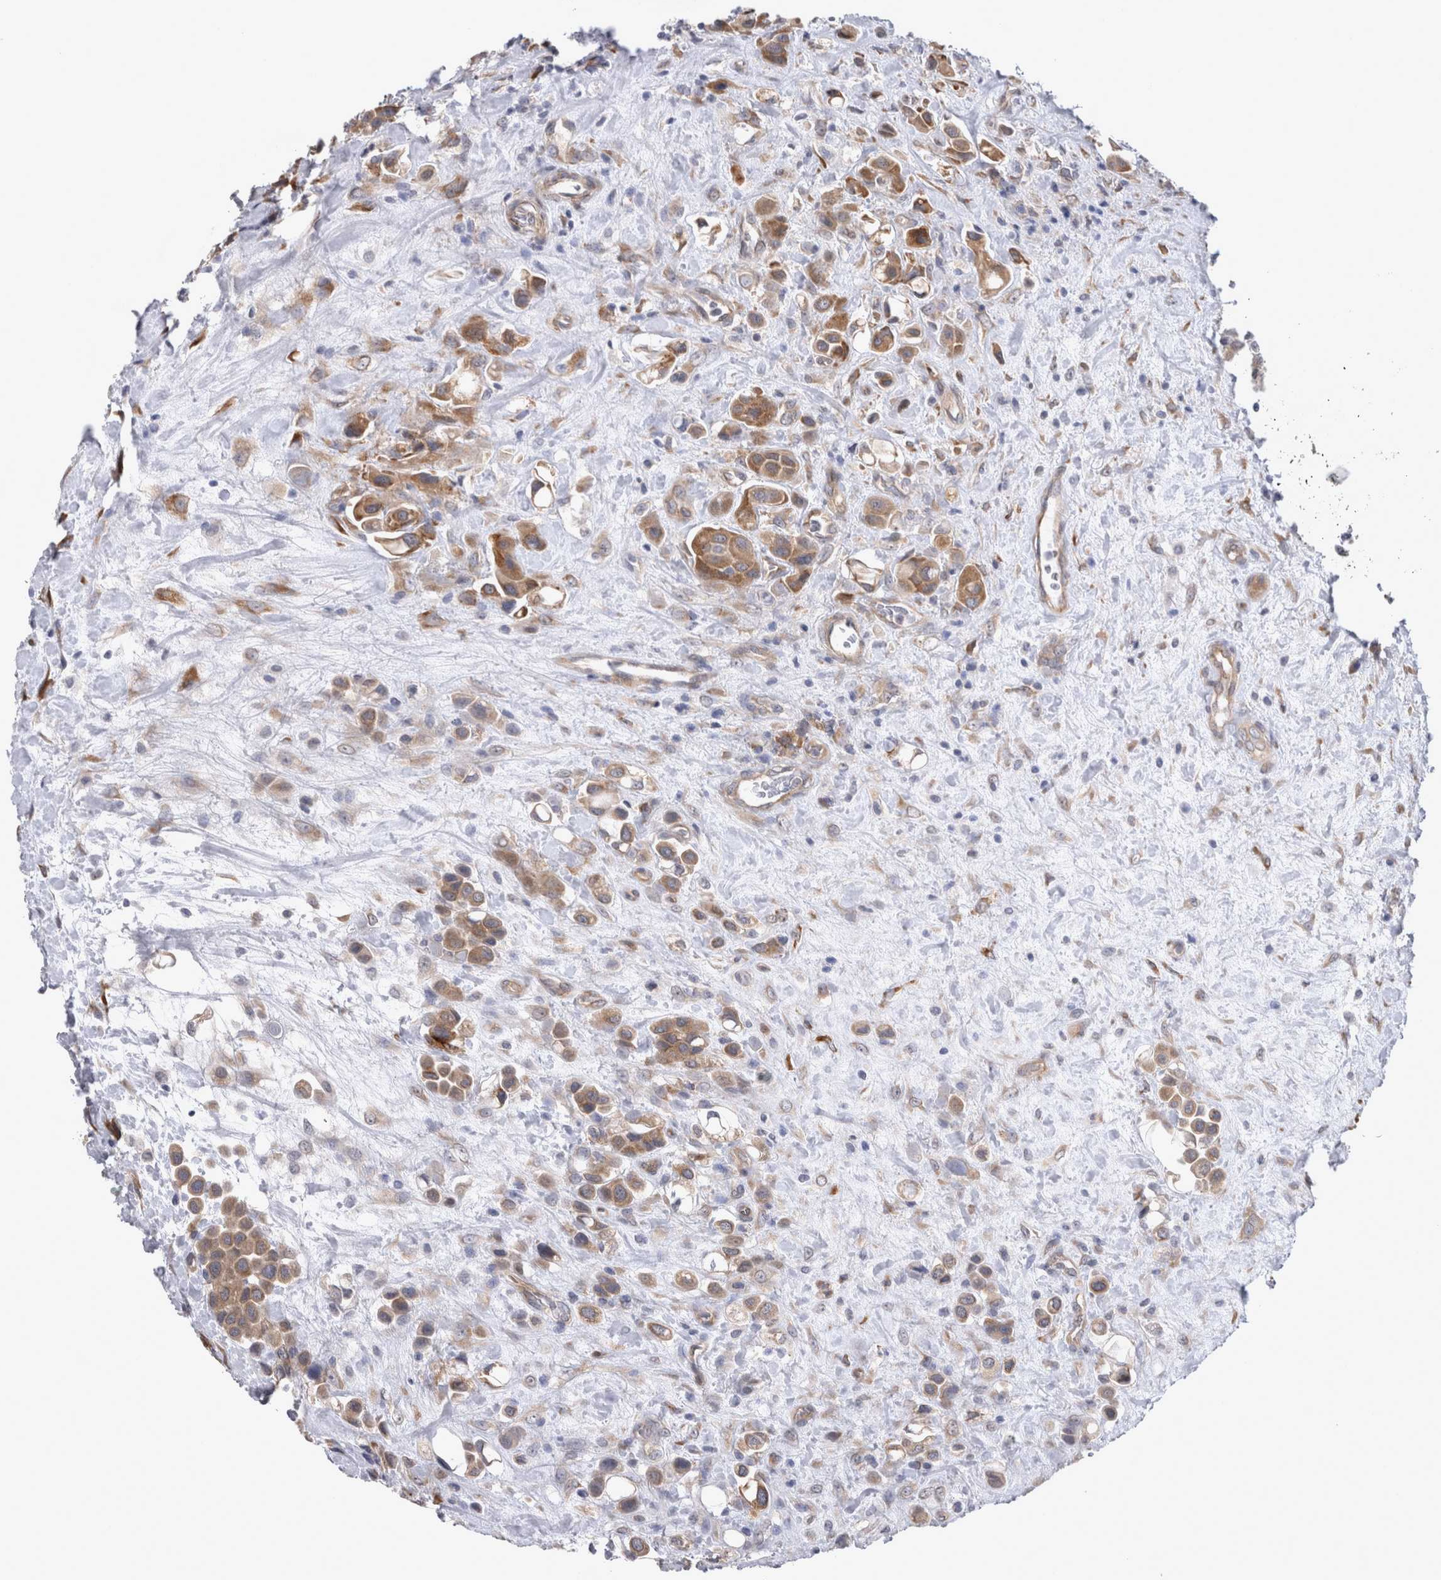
{"staining": {"intensity": "moderate", "quantity": ">75%", "location": "cytoplasmic/membranous"}, "tissue": "urothelial cancer", "cell_type": "Tumor cells", "image_type": "cancer", "snomed": [{"axis": "morphology", "description": "Urothelial carcinoma, High grade"}, {"axis": "topography", "description": "Urinary bladder"}], "caption": "Protein expression by IHC exhibits moderate cytoplasmic/membranous expression in about >75% of tumor cells in urothelial cancer. (DAB IHC with brightfield microscopy, high magnification).", "gene": "DDX6", "patient": {"sex": "male", "age": 50}}